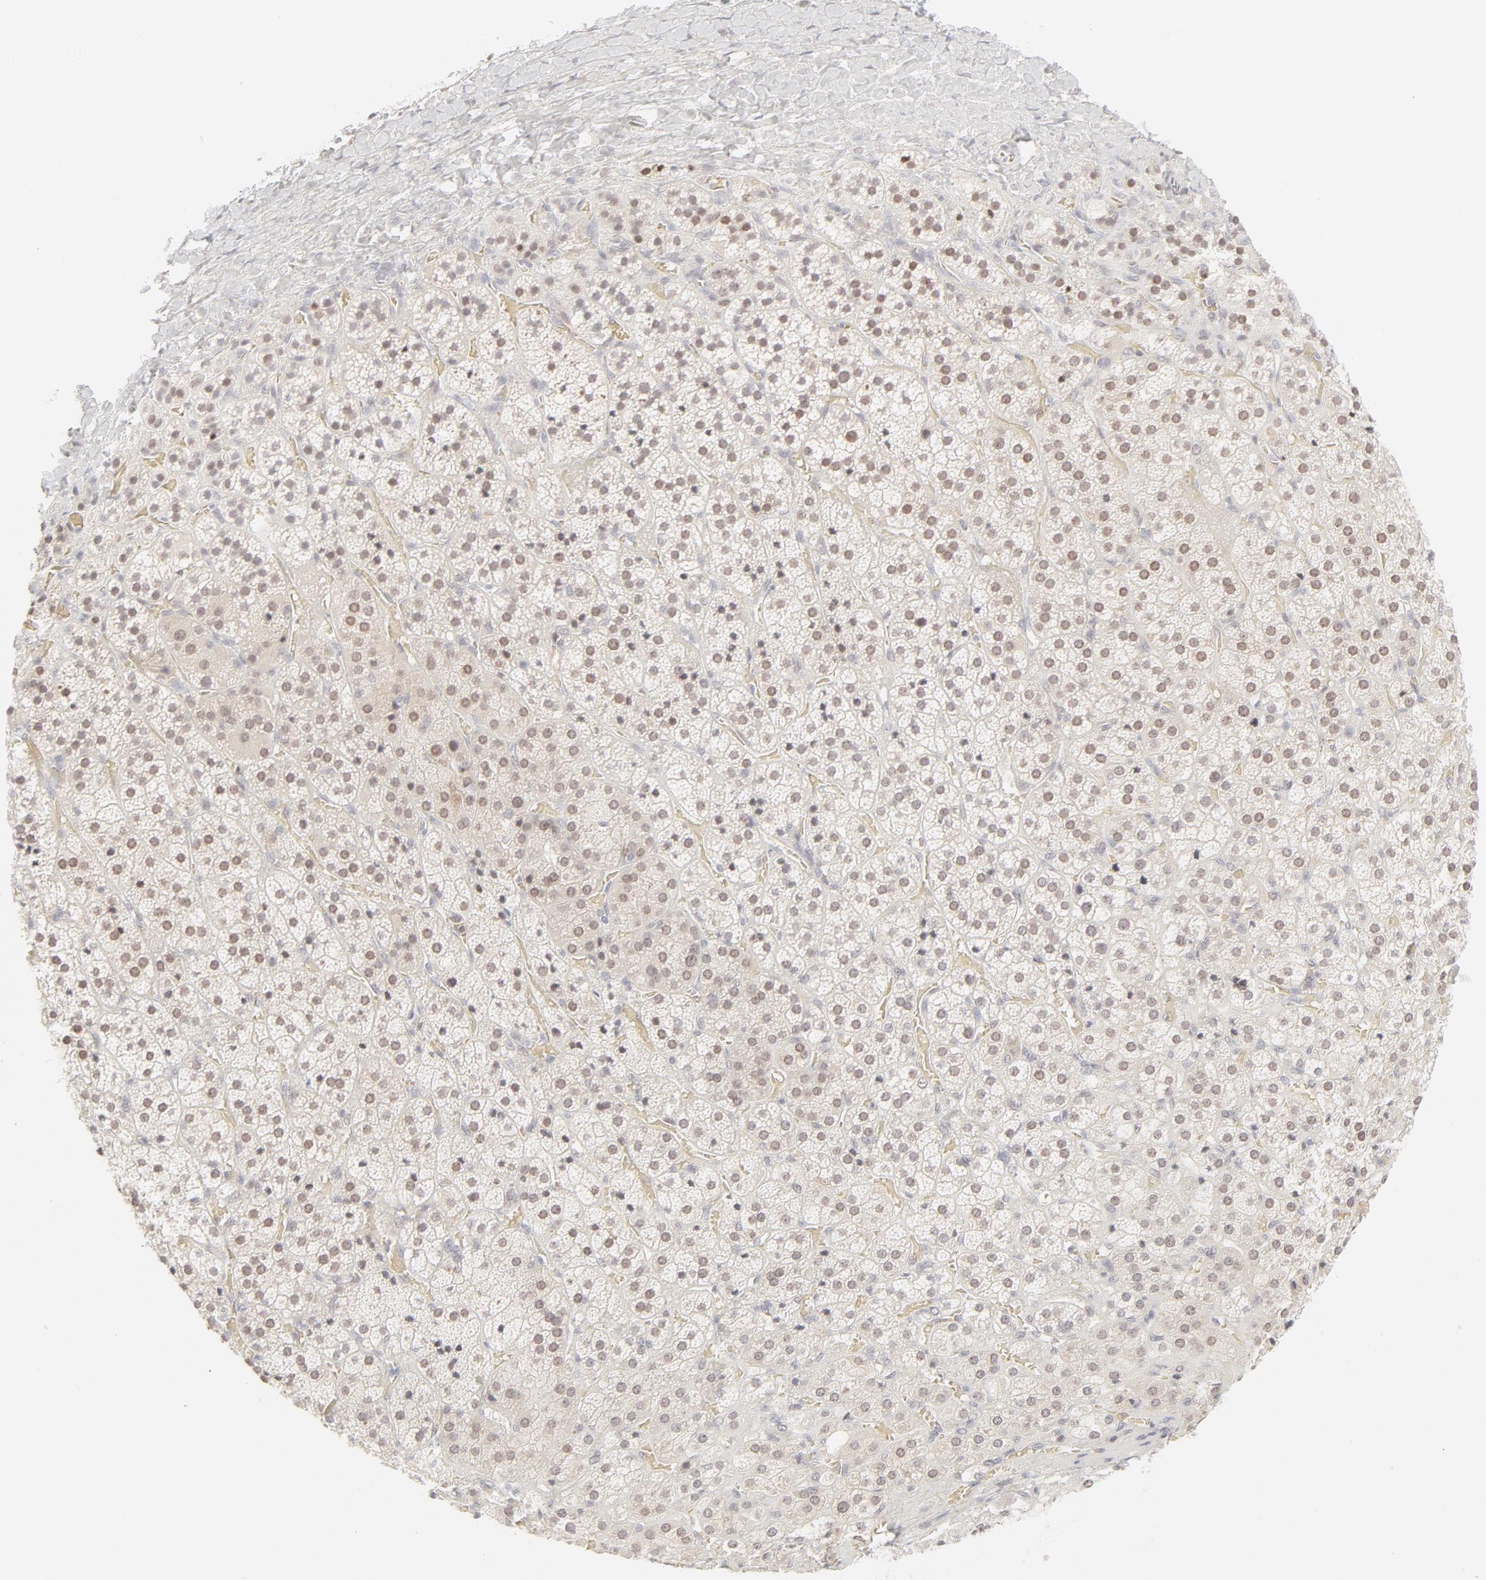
{"staining": {"intensity": "weak", "quantity": "25%-75%", "location": "nuclear"}, "tissue": "adrenal gland", "cell_type": "Glandular cells", "image_type": "normal", "snomed": [{"axis": "morphology", "description": "Normal tissue, NOS"}, {"axis": "topography", "description": "Adrenal gland"}], "caption": "The image reveals a brown stain indicating the presence of a protein in the nuclear of glandular cells in adrenal gland.", "gene": "PRKCB", "patient": {"sex": "female", "age": 71}}